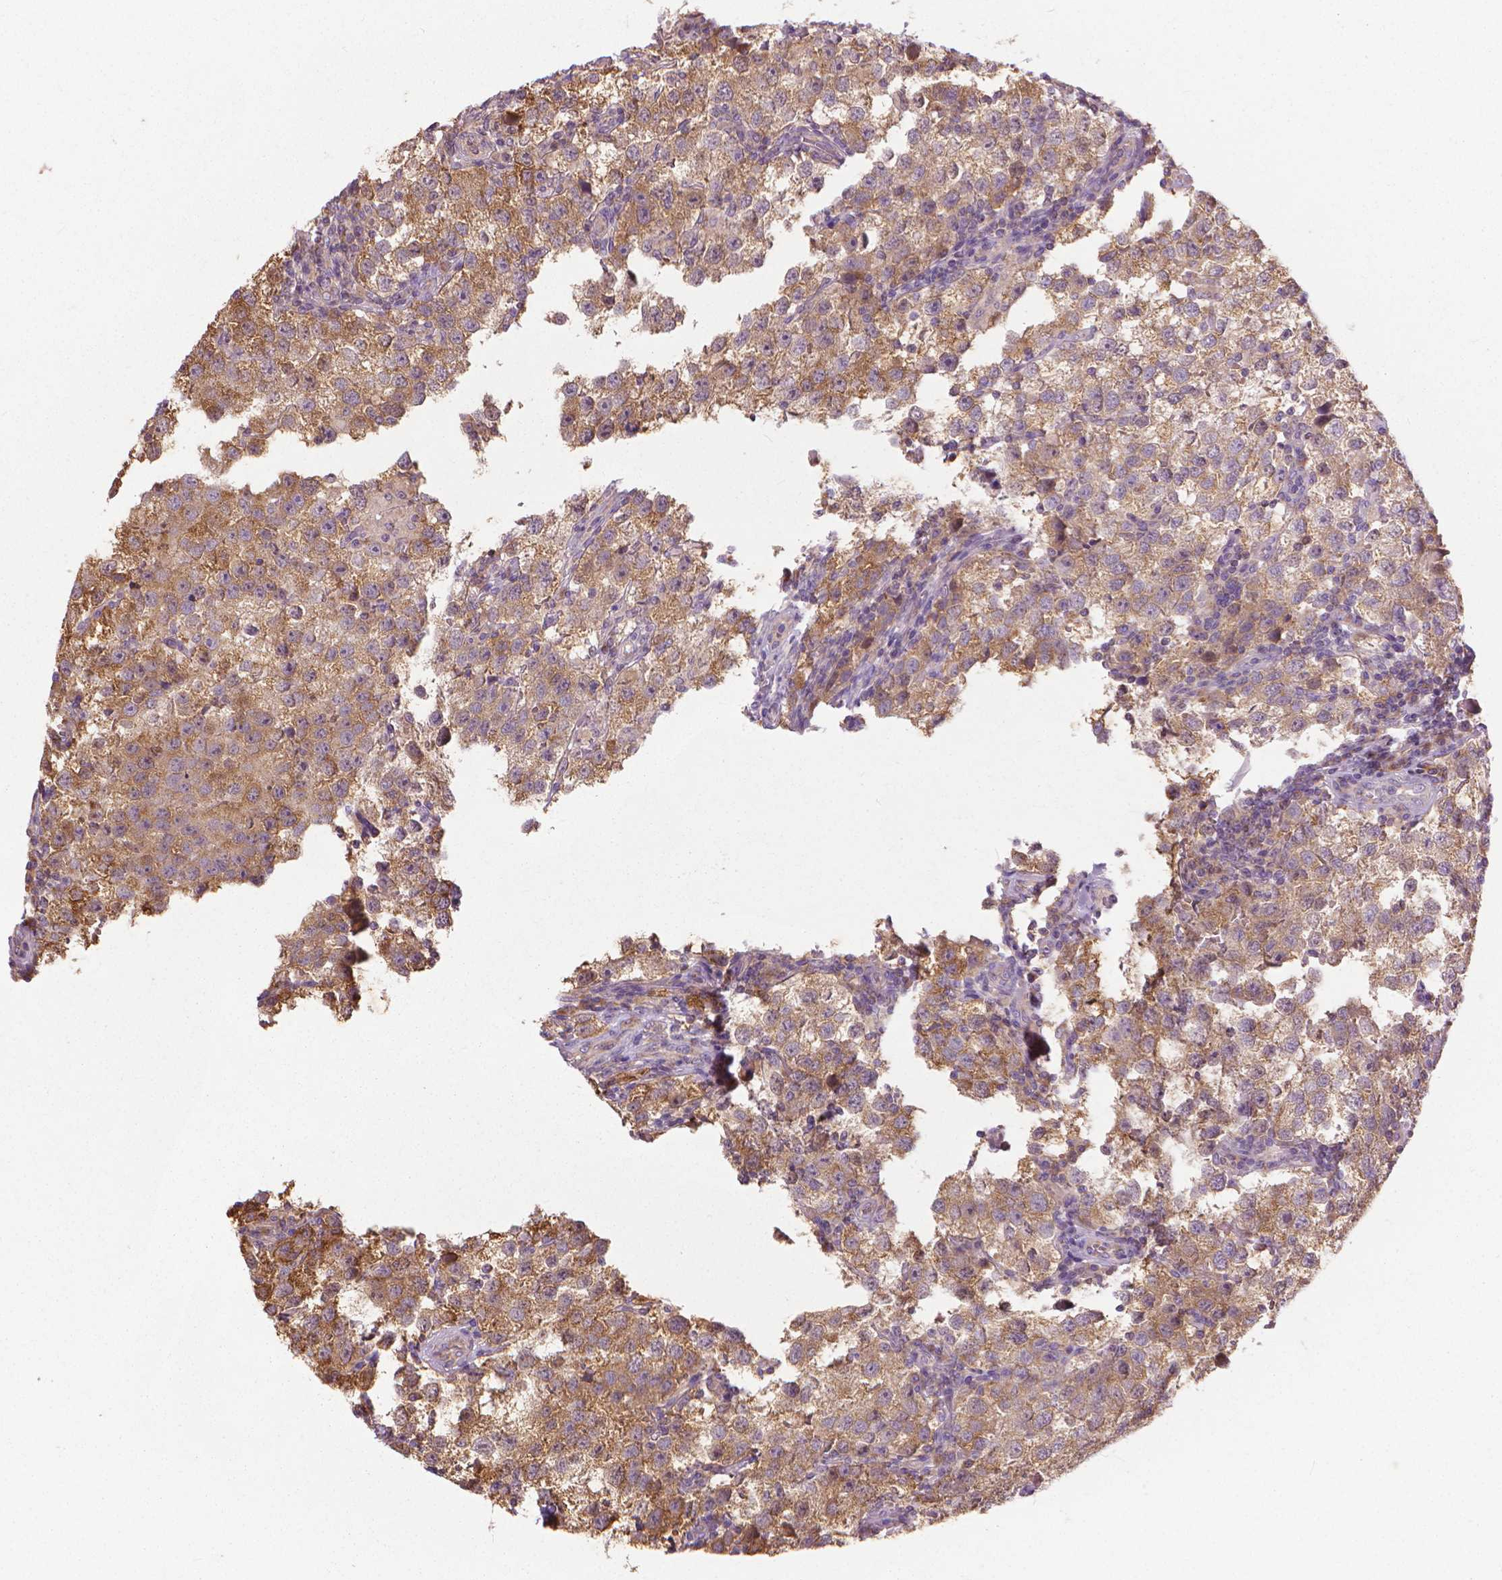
{"staining": {"intensity": "moderate", "quantity": ">75%", "location": "cytoplasmic/membranous"}, "tissue": "testis cancer", "cell_type": "Tumor cells", "image_type": "cancer", "snomed": [{"axis": "morphology", "description": "Seminoma, NOS"}, {"axis": "topography", "description": "Testis"}], "caption": "An IHC histopathology image of tumor tissue is shown. Protein staining in brown labels moderate cytoplasmic/membranous positivity in testis cancer (seminoma) within tumor cells.", "gene": "NUDT1", "patient": {"sex": "male", "age": 37}}